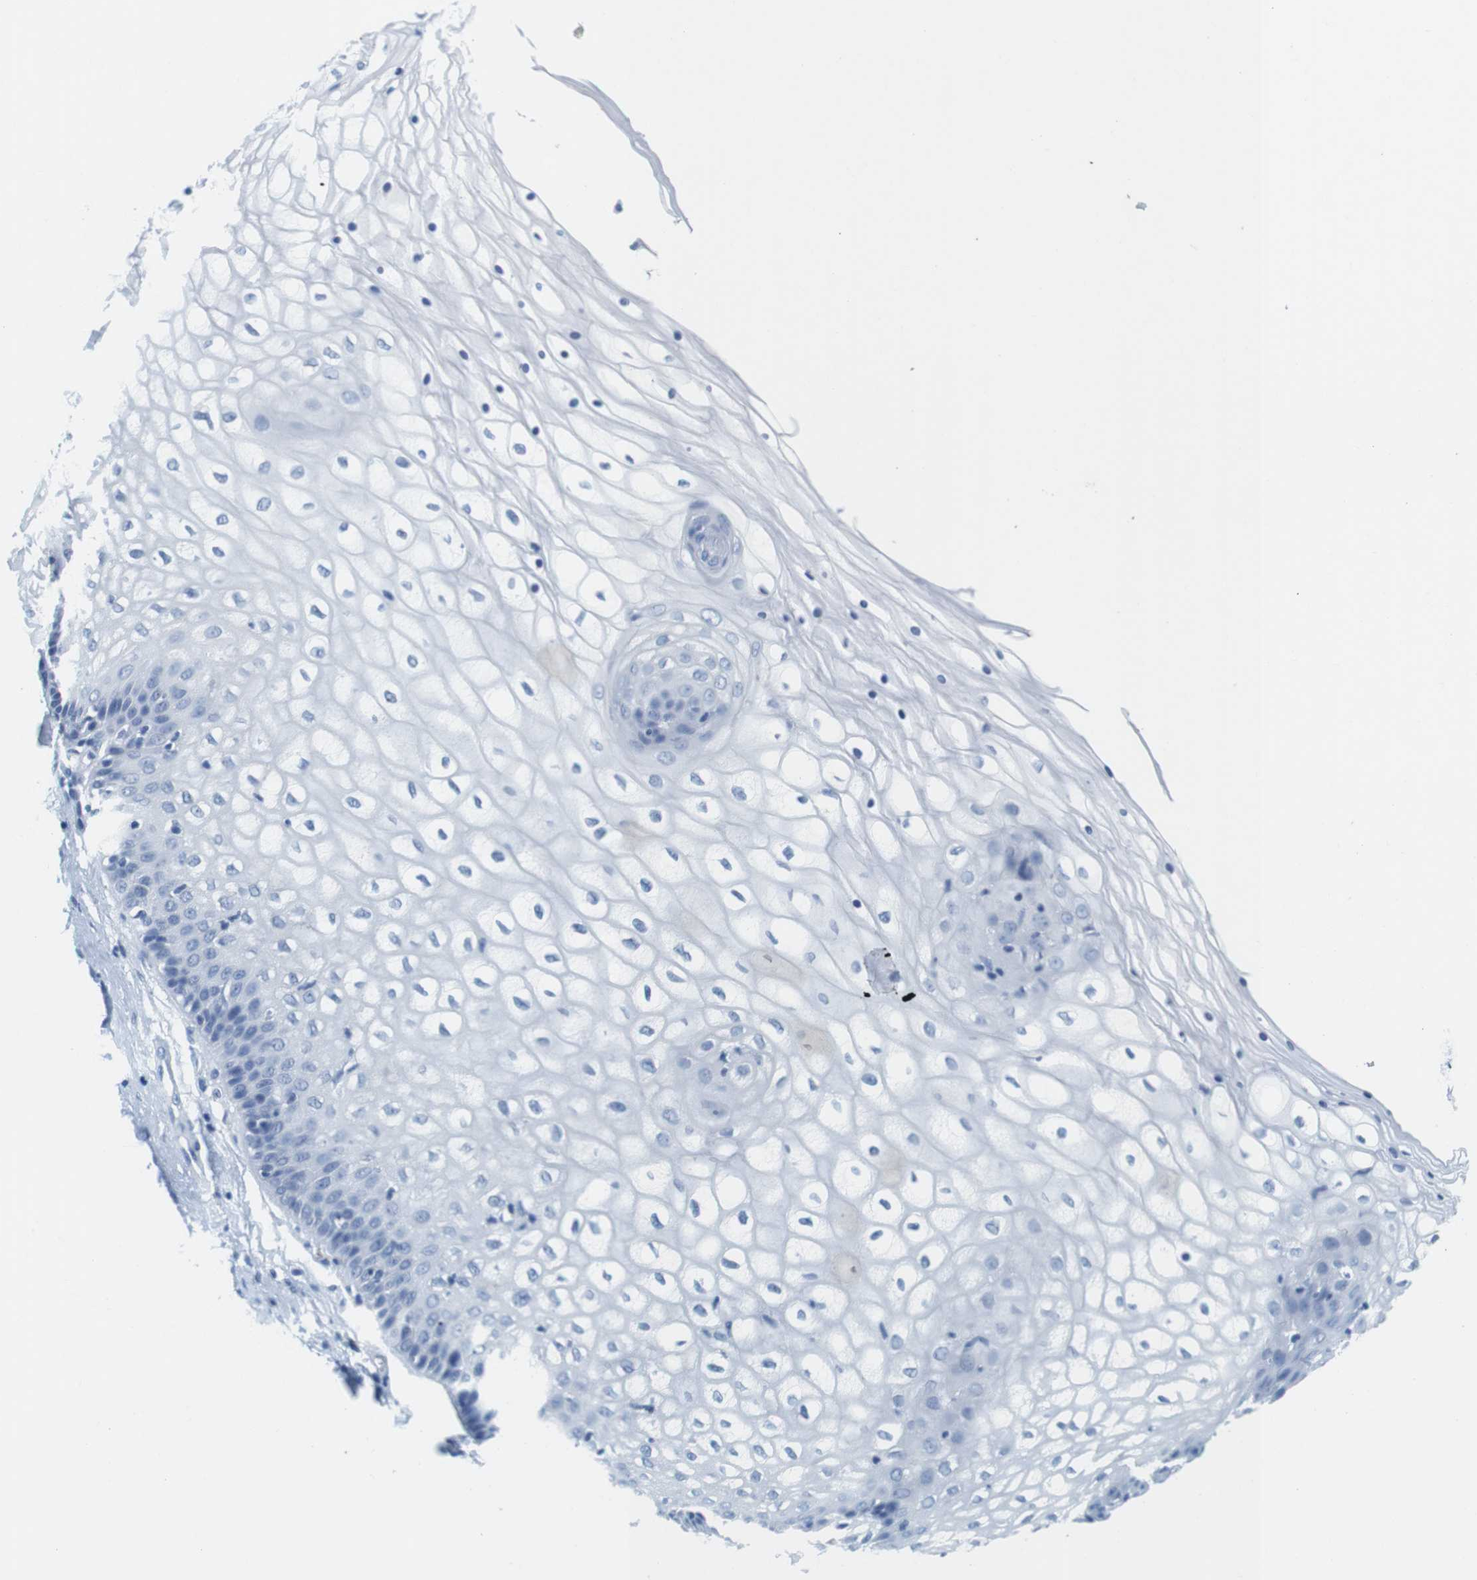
{"staining": {"intensity": "negative", "quantity": "none", "location": "none"}, "tissue": "vagina", "cell_type": "Squamous epithelial cells", "image_type": "normal", "snomed": [{"axis": "morphology", "description": "Normal tissue, NOS"}, {"axis": "topography", "description": "Vagina"}], "caption": "This is an immunohistochemistry histopathology image of unremarkable vagina. There is no positivity in squamous epithelial cells.", "gene": "CYP2C9", "patient": {"sex": "female", "age": 34}}